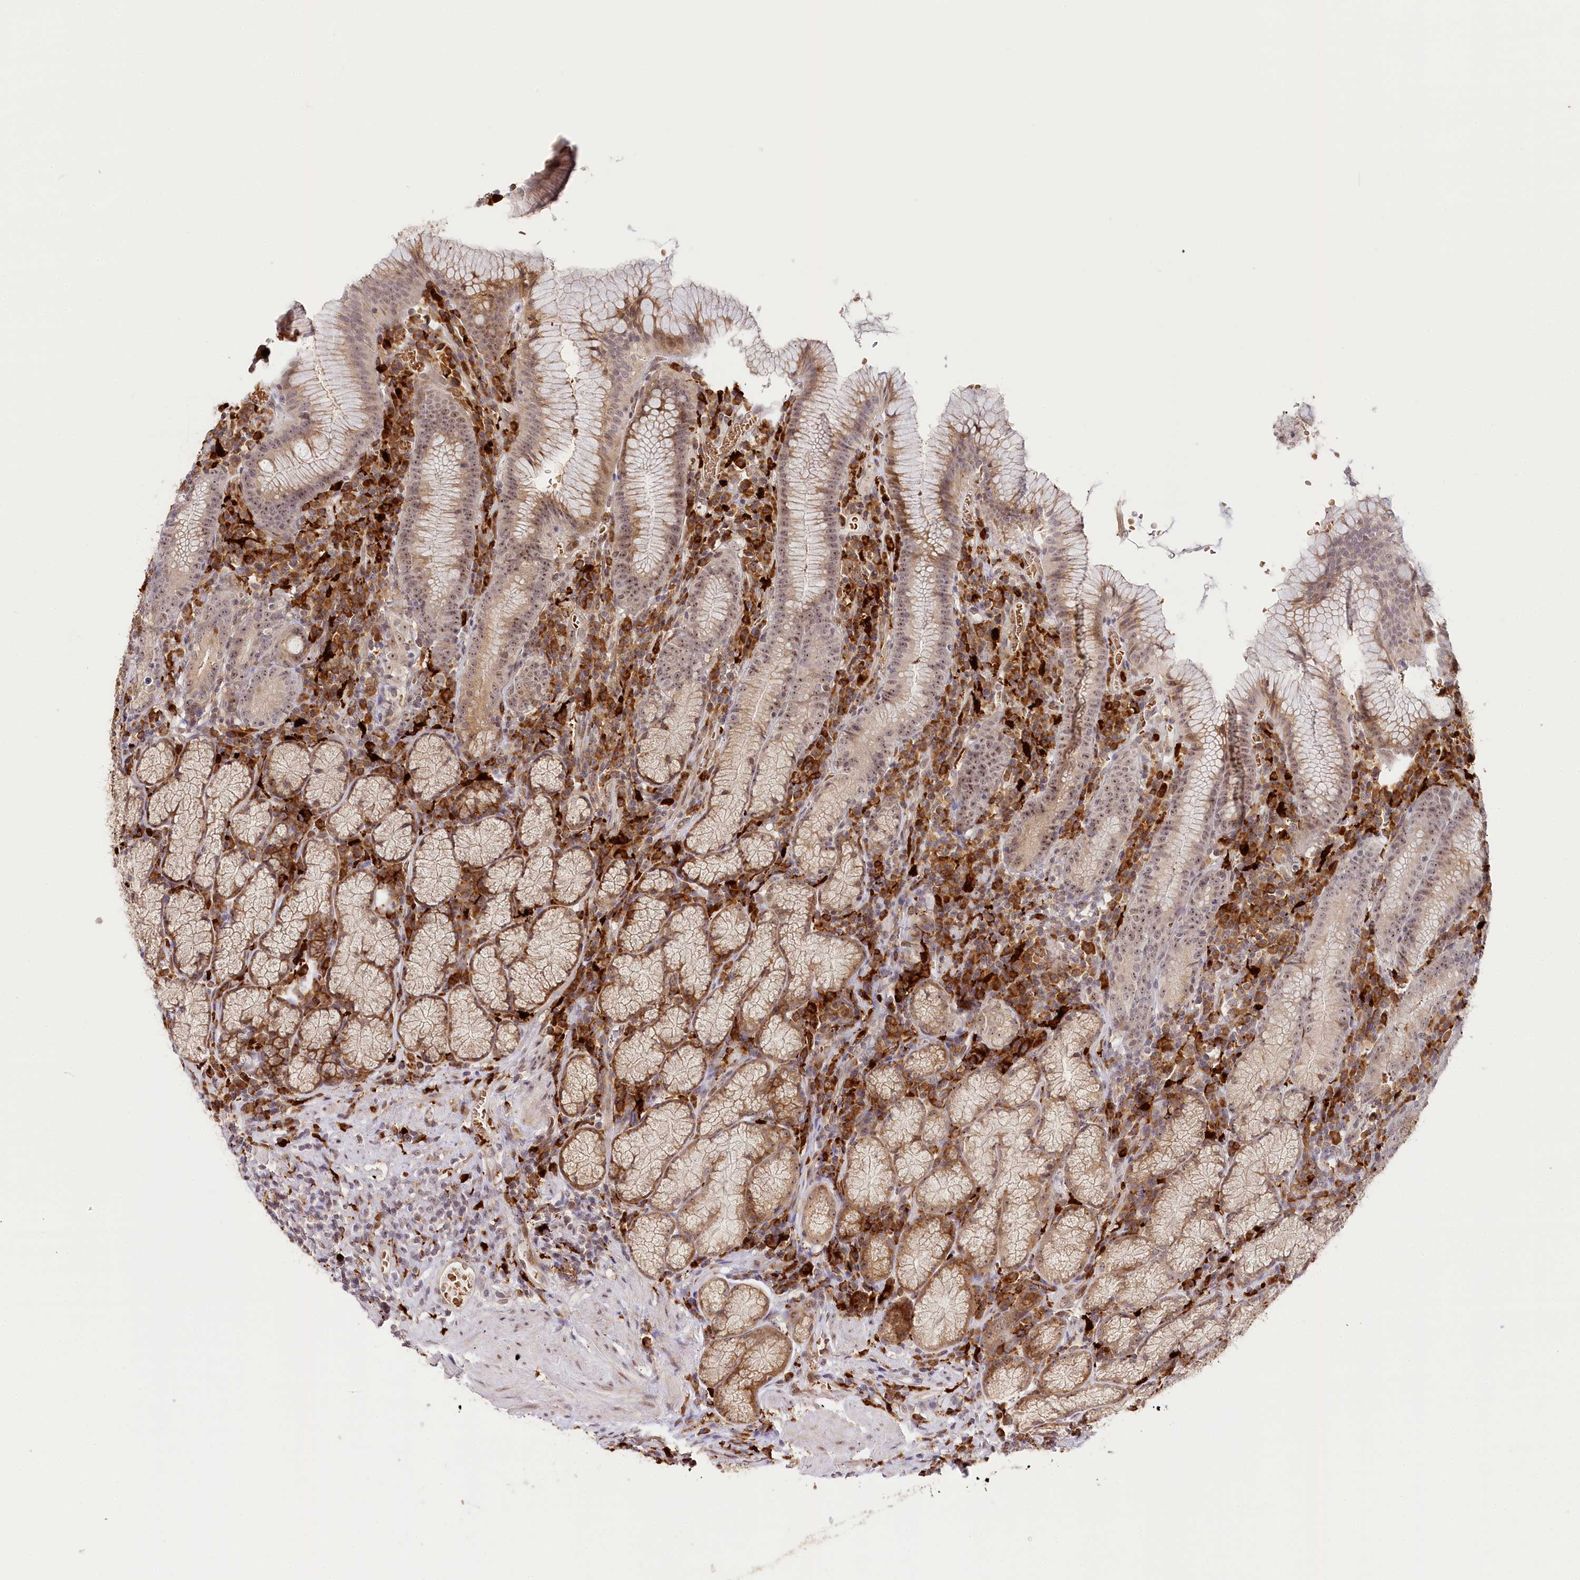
{"staining": {"intensity": "moderate", "quantity": "25%-75%", "location": "cytoplasmic/membranous,nuclear"}, "tissue": "stomach", "cell_type": "Glandular cells", "image_type": "normal", "snomed": [{"axis": "morphology", "description": "Normal tissue, NOS"}, {"axis": "topography", "description": "Stomach"}], "caption": "Protein analysis of normal stomach displays moderate cytoplasmic/membranous,nuclear expression in about 25%-75% of glandular cells.", "gene": "WDR36", "patient": {"sex": "male", "age": 55}}